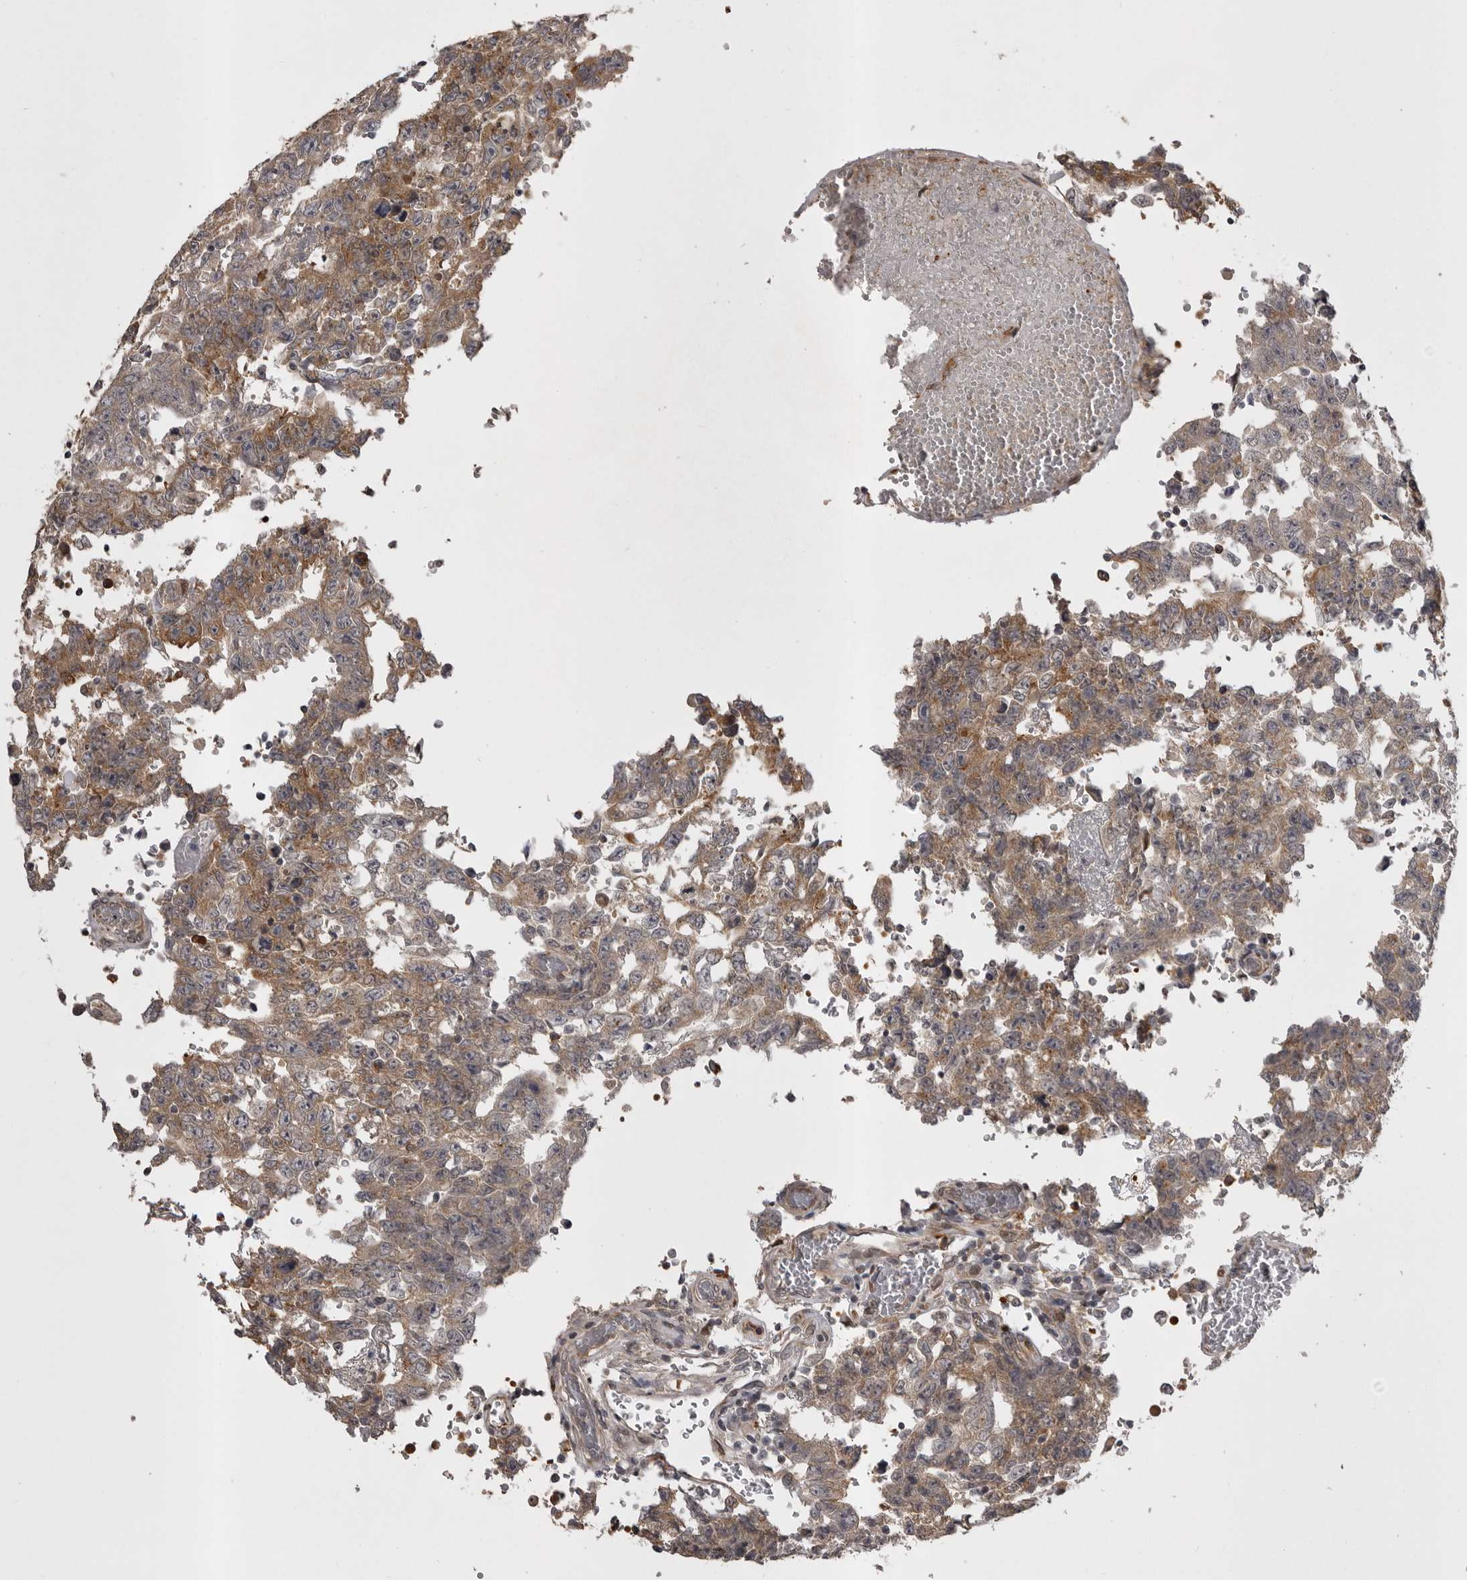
{"staining": {"intensity": "moderate", "quantity": ">75%", "location": "cytoplasmic/membranous"}, "tissue": "testis cancer", "cell_type": "Tumor cells", "image_type": "cancer", "snomed": [{"axis": "morphology", "description": "Carcinoma, Embryonal, NOS"}, {"axis": "topography", "description": "Testis"}], "caption": "A brown stain labels moderate cytoplasmic/membranous expression of a protein in human testis cancer tumor cells. Immunohistochemistry stains the protein of interest in brown and the nuclei are stained blue.", "gene": "SNX16", "patient": {"sex": "male", "age": 26}}